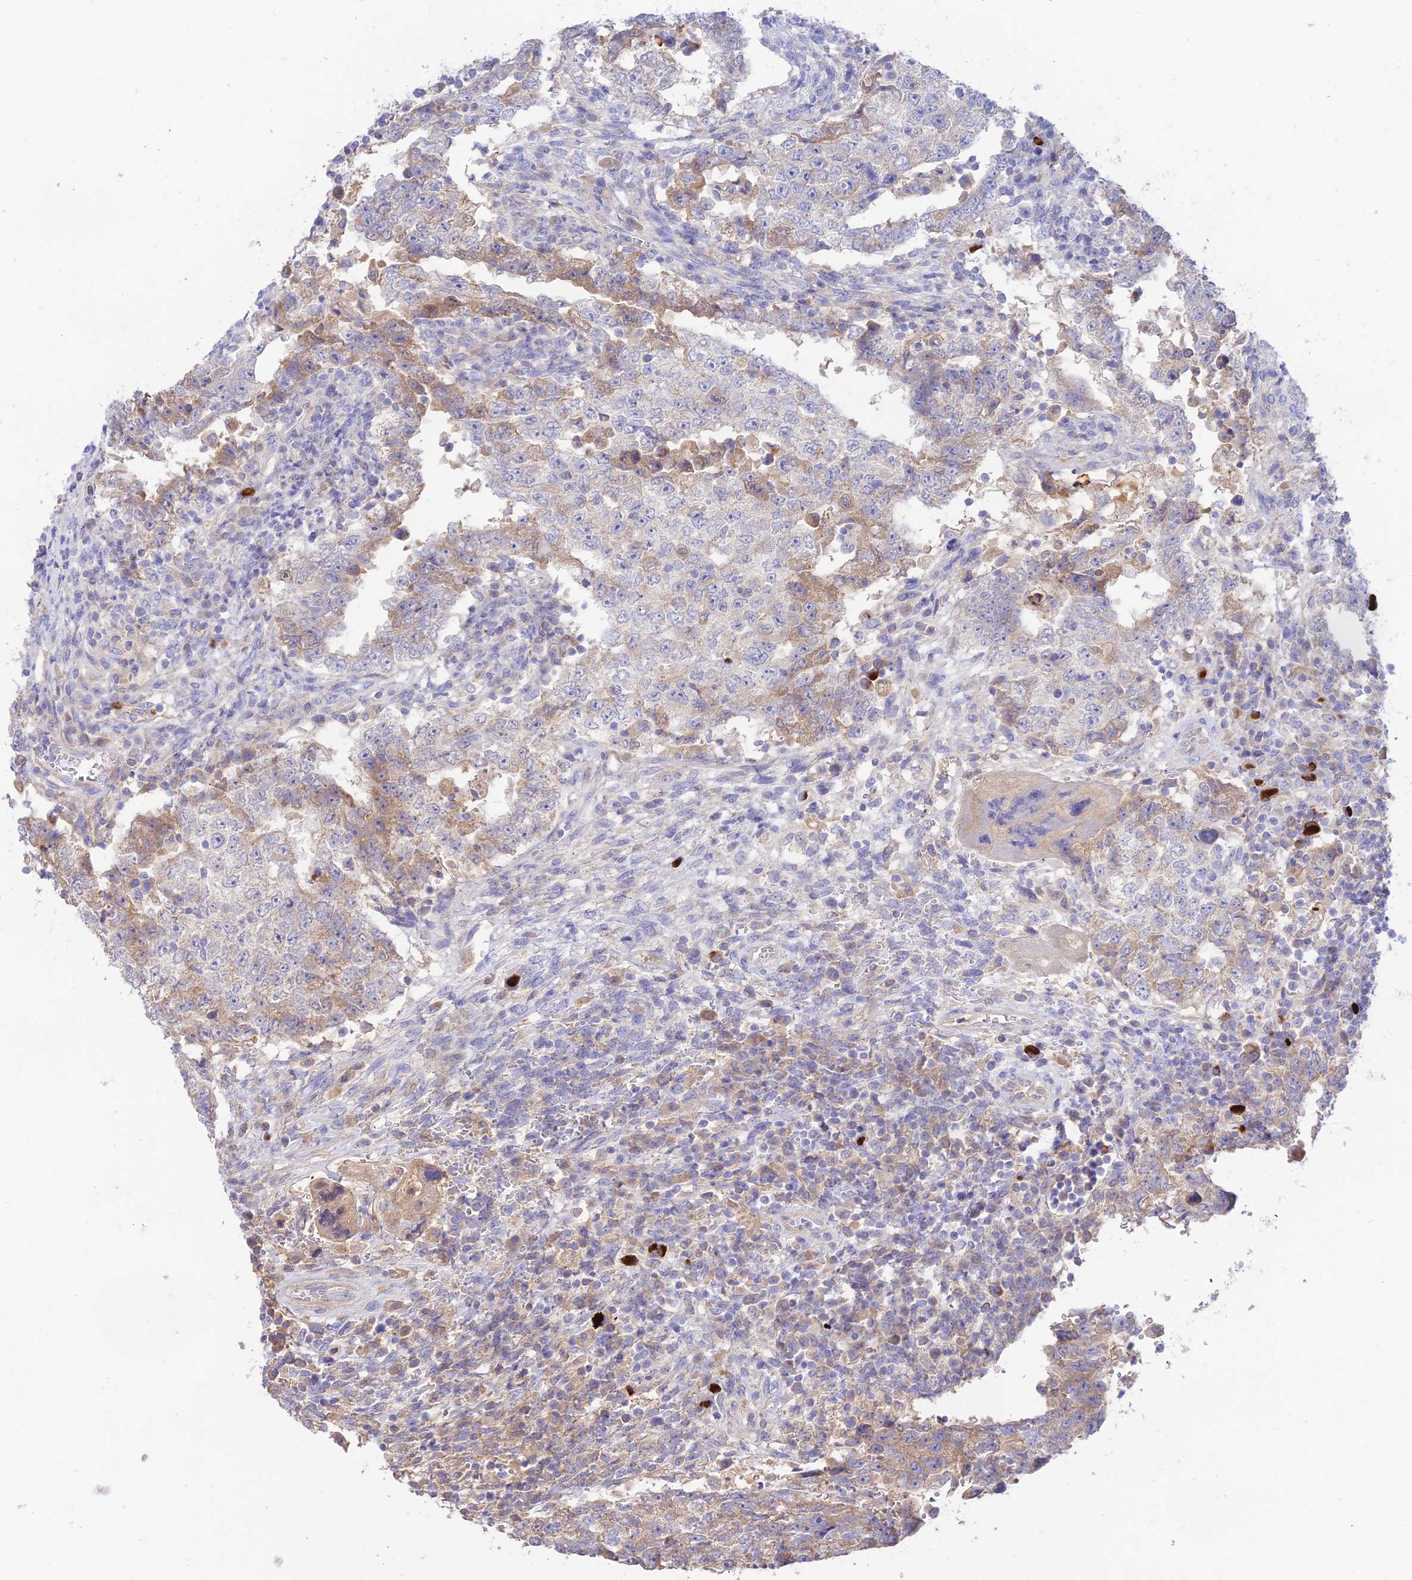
{"staining": {"intensity": "weak", "quantity": "25%-75%", "location": "cytoplasmic/membranous"}, "tissue": "testis cancer", "cell_type": "Tumor cells", "image_type": "cancer", "snomed": [{"axis": "morphology", "description": "Carcinoma, Embryonal, NOS"}, {"axis": "topography", "description": "Testis"}], "caption": "Approximately 25%-75% of tumor cells in human testis cancer demonstrate weak cytoplasmic/membranous protein expression as visualized by brown immunohistochemical staining.", "gene": "NLRP9", "patient": {"sex": "male", "age": 26}}